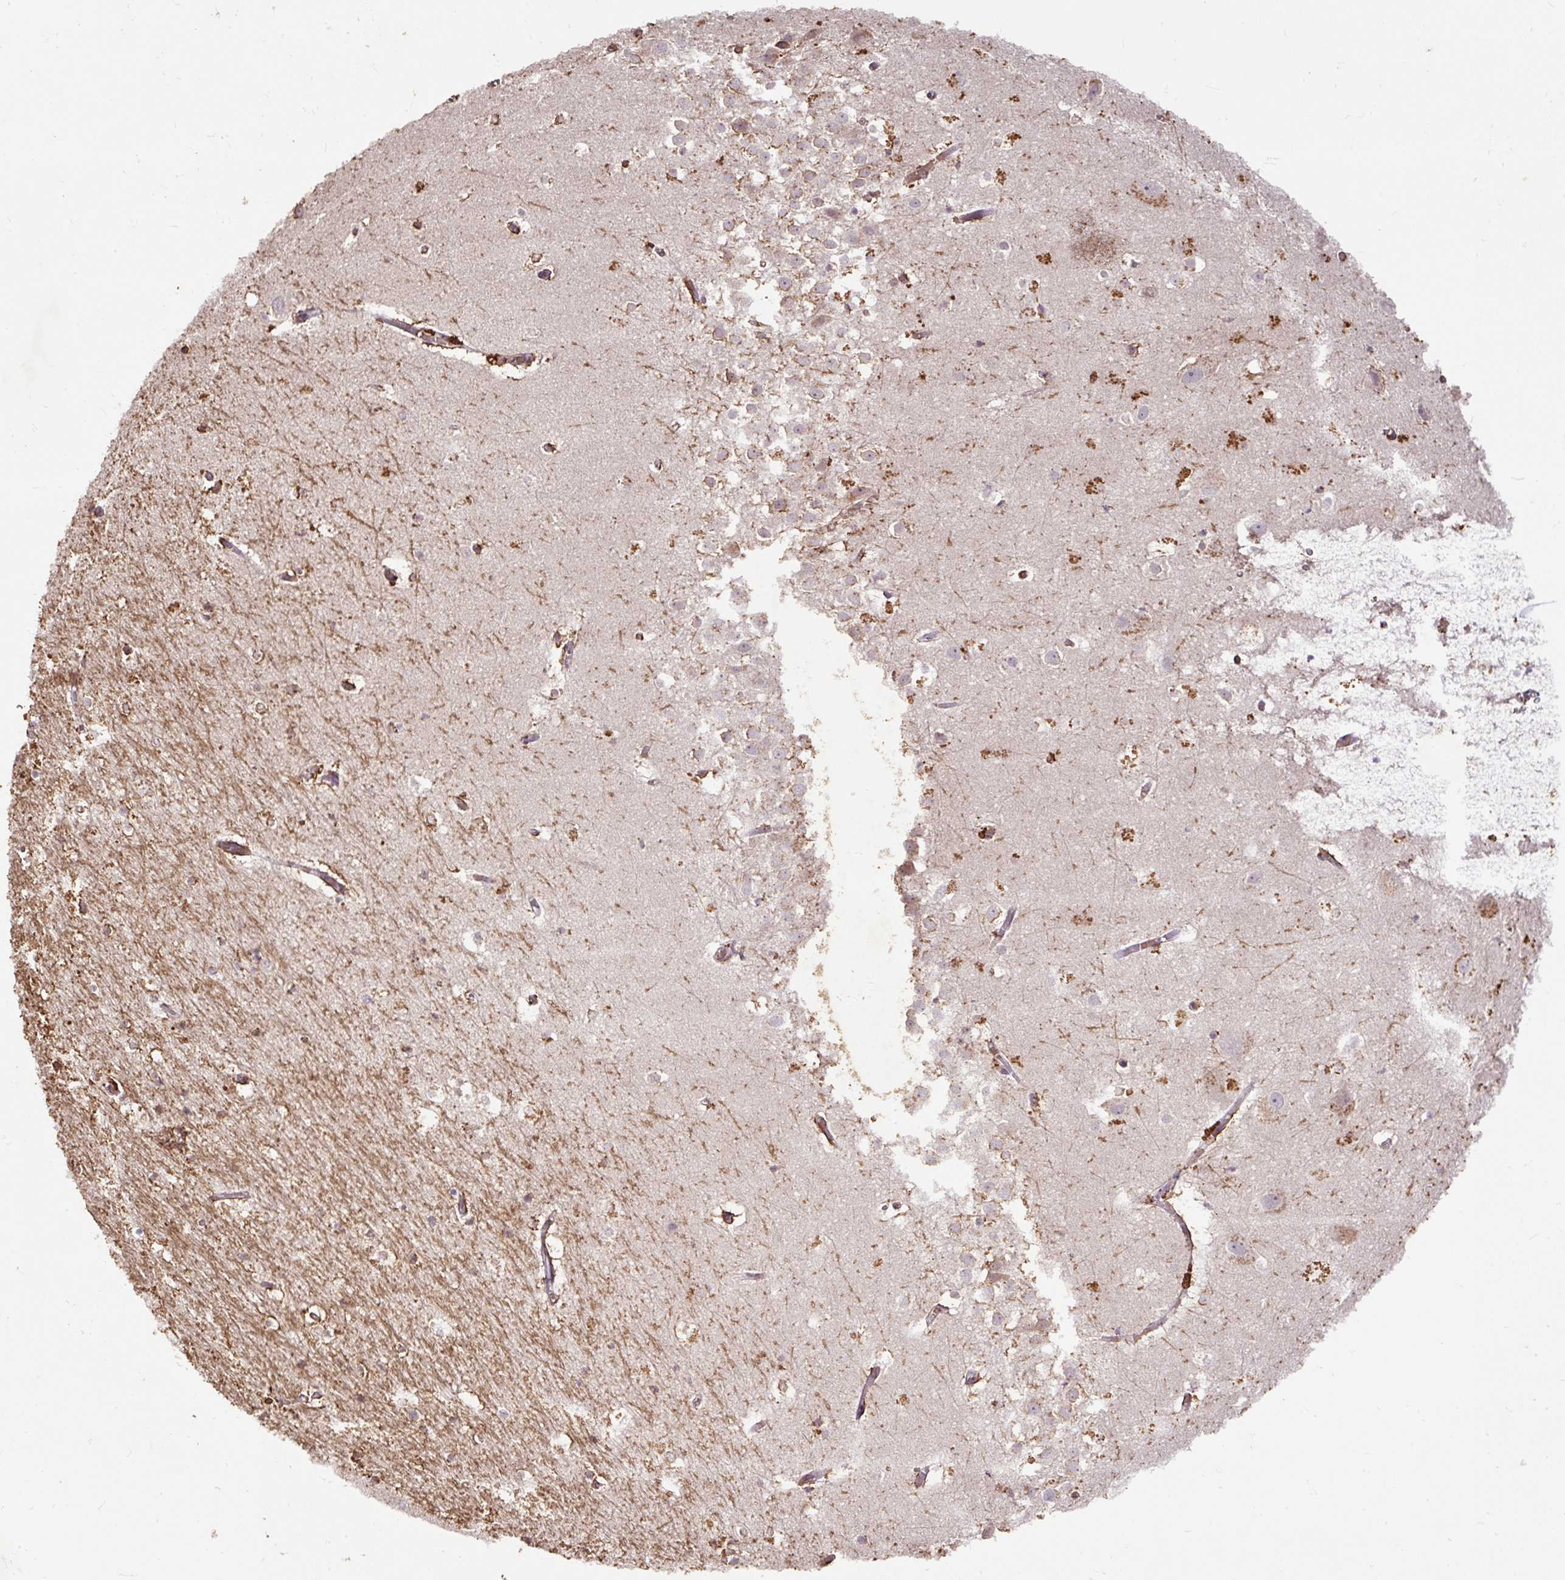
{"staining": {"intensity": "negative", "quantity": "none", "location": "none"}, "tissue": "hippocampus", "cell_type": "Glial cells", "image_type": "normal", "snomed": [{"axis": "morphology", "description": "Normal tissue, NOS"}, {"axis": "topography", "description": "Hippocampus"}], "caption": "DAB immunohistochemical staining of benign human hippocampus displays no significant staining in glial cells. The staining was performed using DAB to visualize the protein expression in brown, while the nuclei were stained in blue with hematoxylin (Magnification: 20x).", "gene": "LRTM2", "patient": {"sex": "female", "age": 52}}